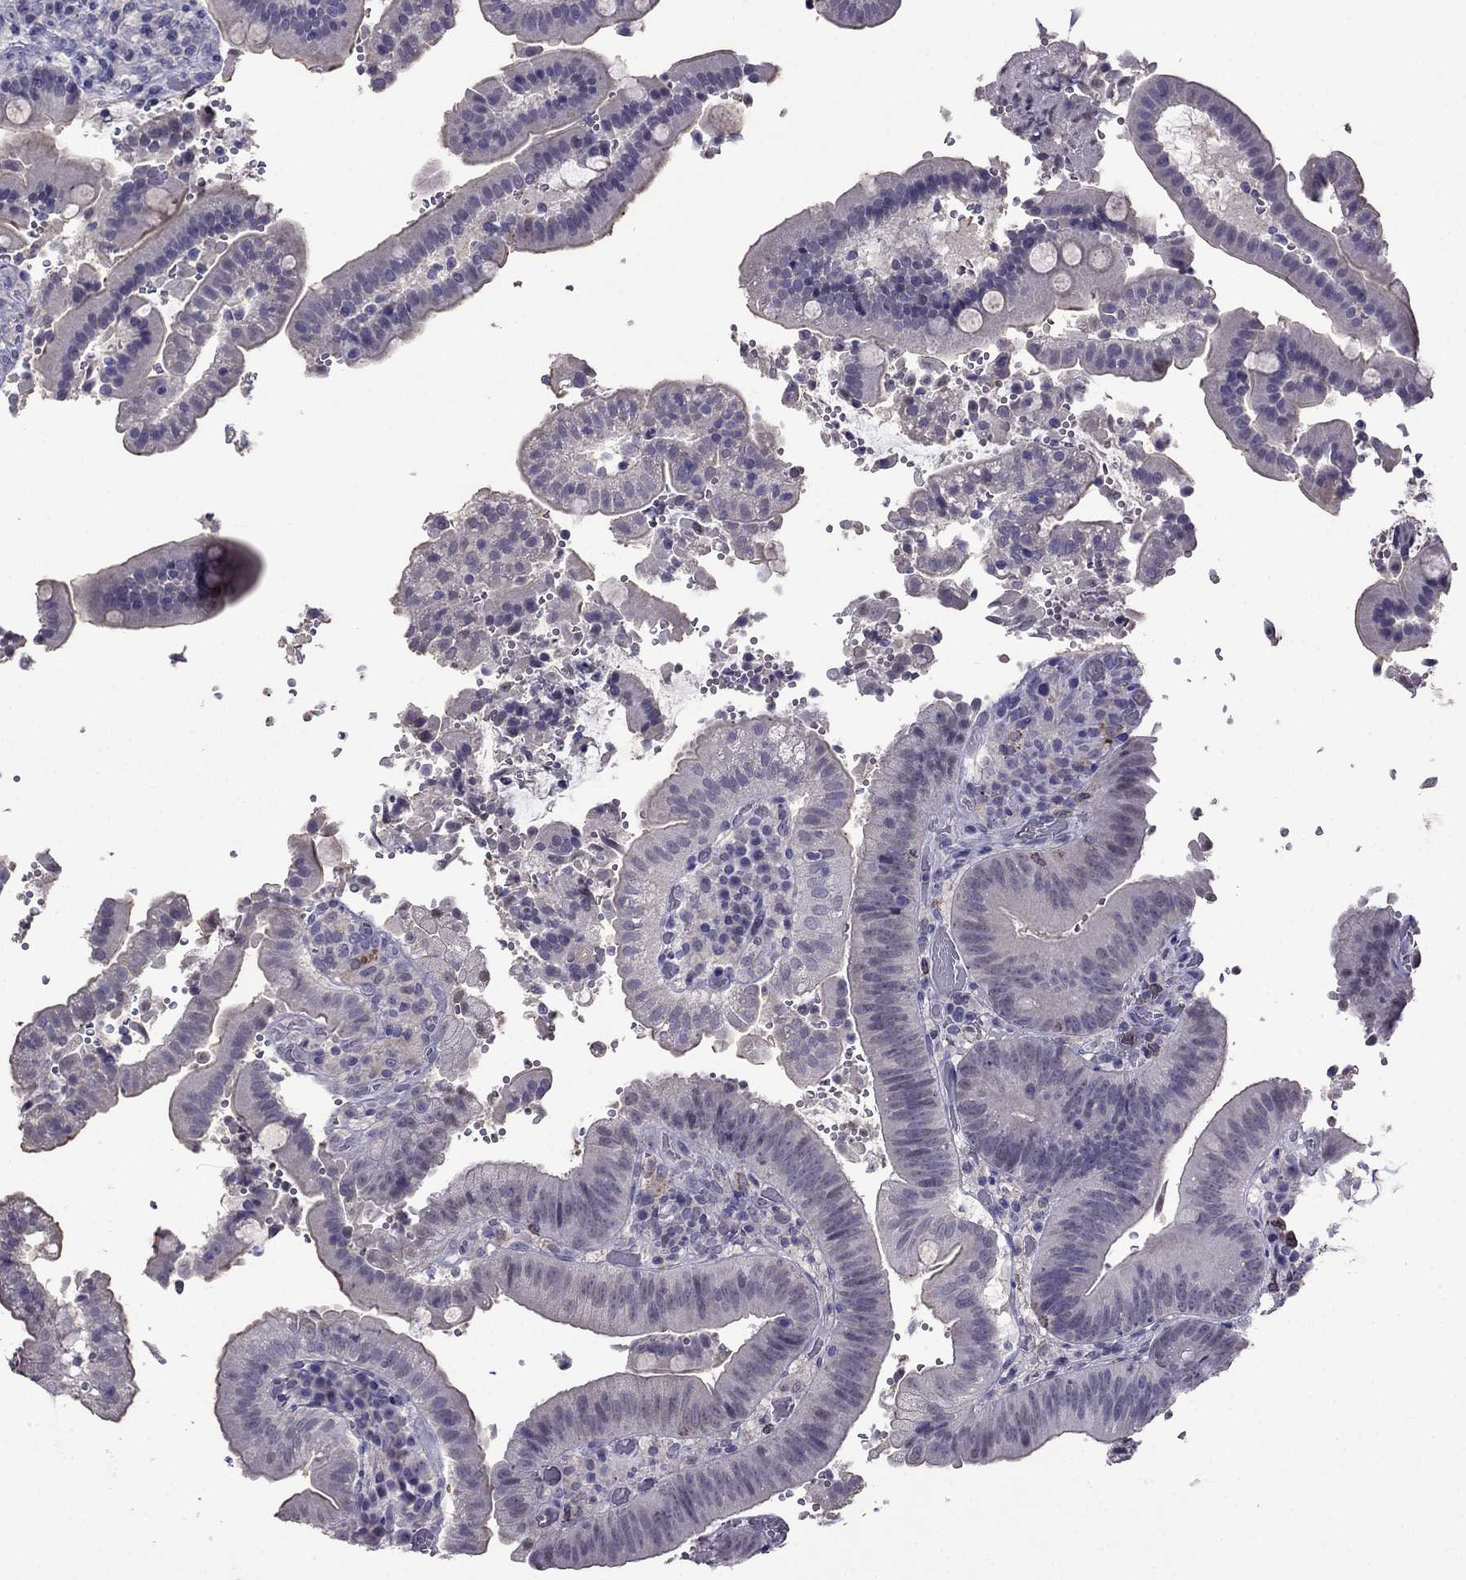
{"staining": {"intensity": "negative", "quantity": "none", "location": "none"}, "tissue": "duodenum", "cell_type": "Glandular cells", "image_type": "normal", "snomed": [{"axis": "morphology", "description": "Normal tissue, NOS"}, {"axis": "topography", "description": "Duodenum"}], "caption": "Human duodenum stained for a protein using IHC reveals no expression in glandular cells.", "gene": "AQP9", "patient": {"sex": "female", "age": 62}}